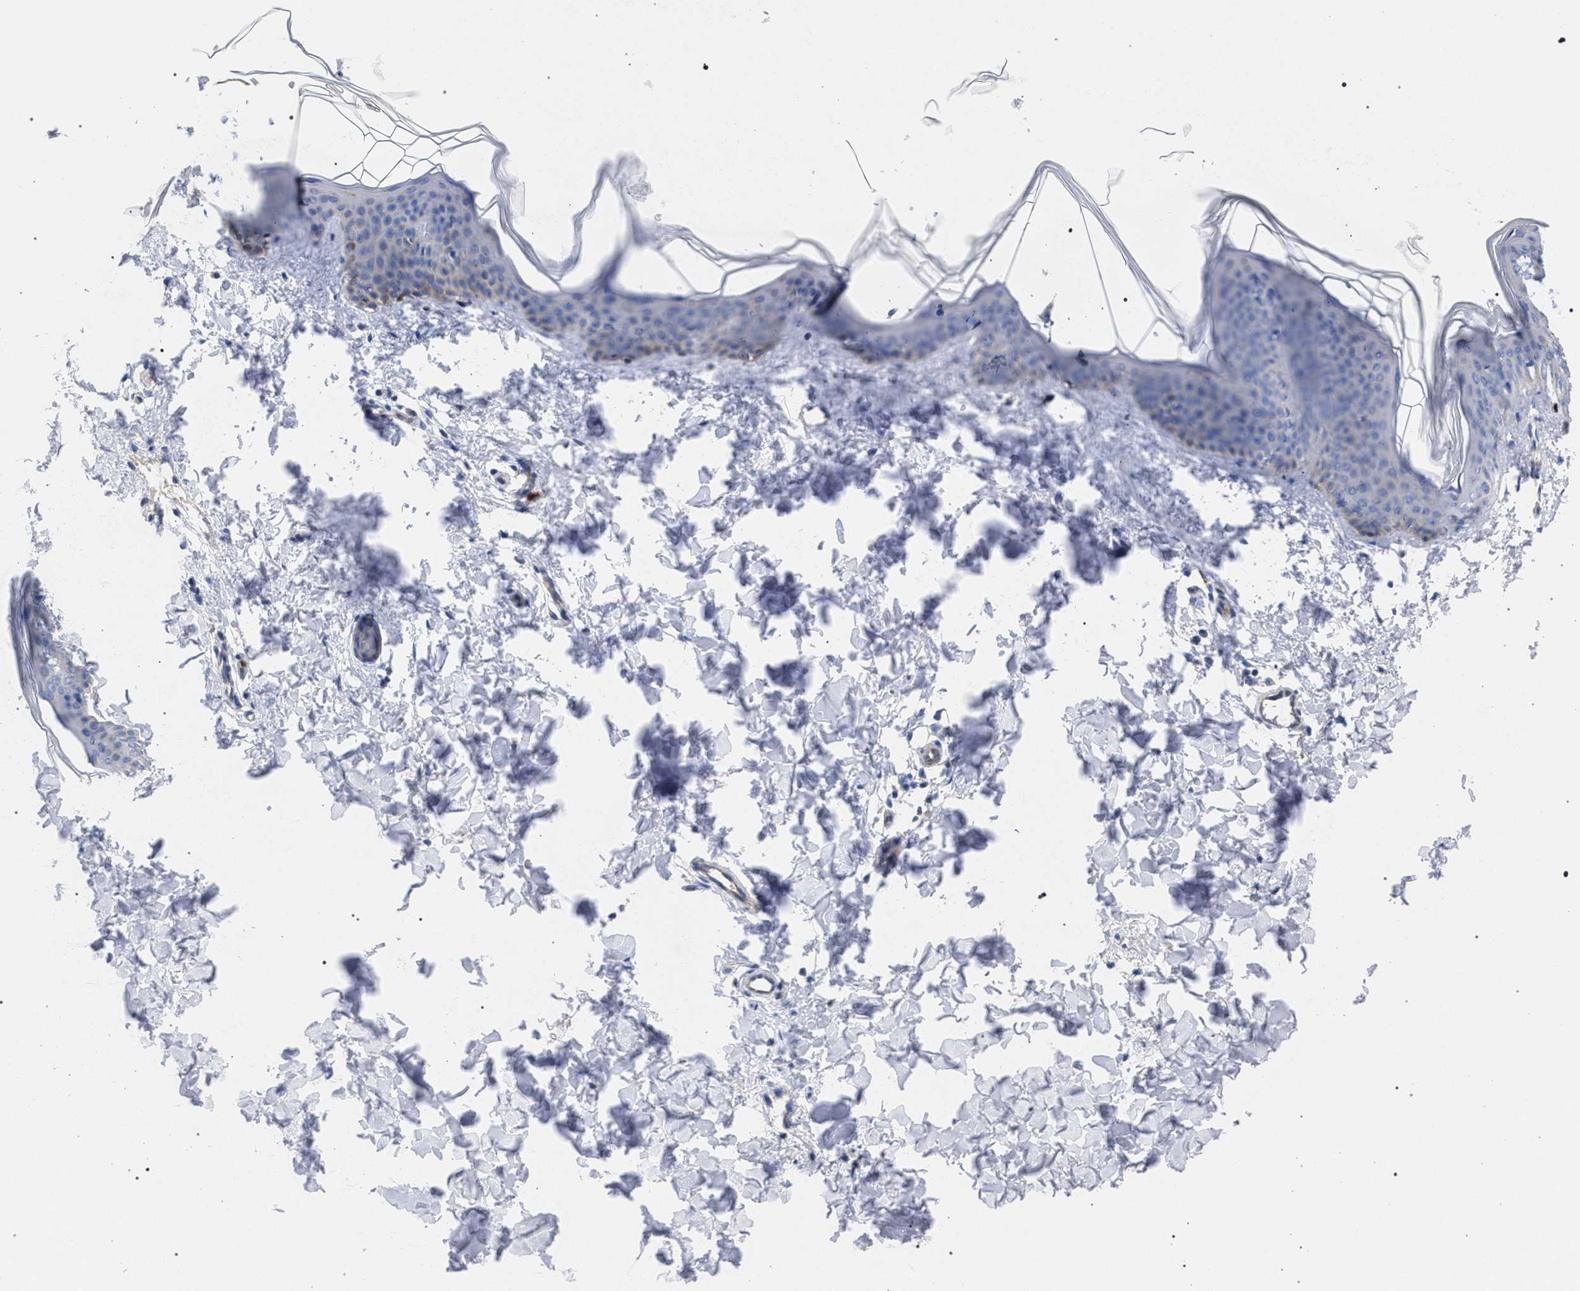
{"staining": {"intensity": "negative", "quantity": "none", "location": "none"}, "tissue": "skin", "cell_type": "Fibroblasts", "image_type": "normal", "snomed": [{"axis": "morphology", "description": "Normal tissue, NOS"}, {"axis": "topography", "description": "Skin"}], "caption": "Normal skin was stained to show a protein in brown. There is no significant staining in fibroblasts. (Stains: DAB immunohistochemistry with hematoxylin counter stain, Microscopy: brightfield microscopy at high magnification).", "gene": "GMPR", "patient": {"sex": "female", "age": 17}}